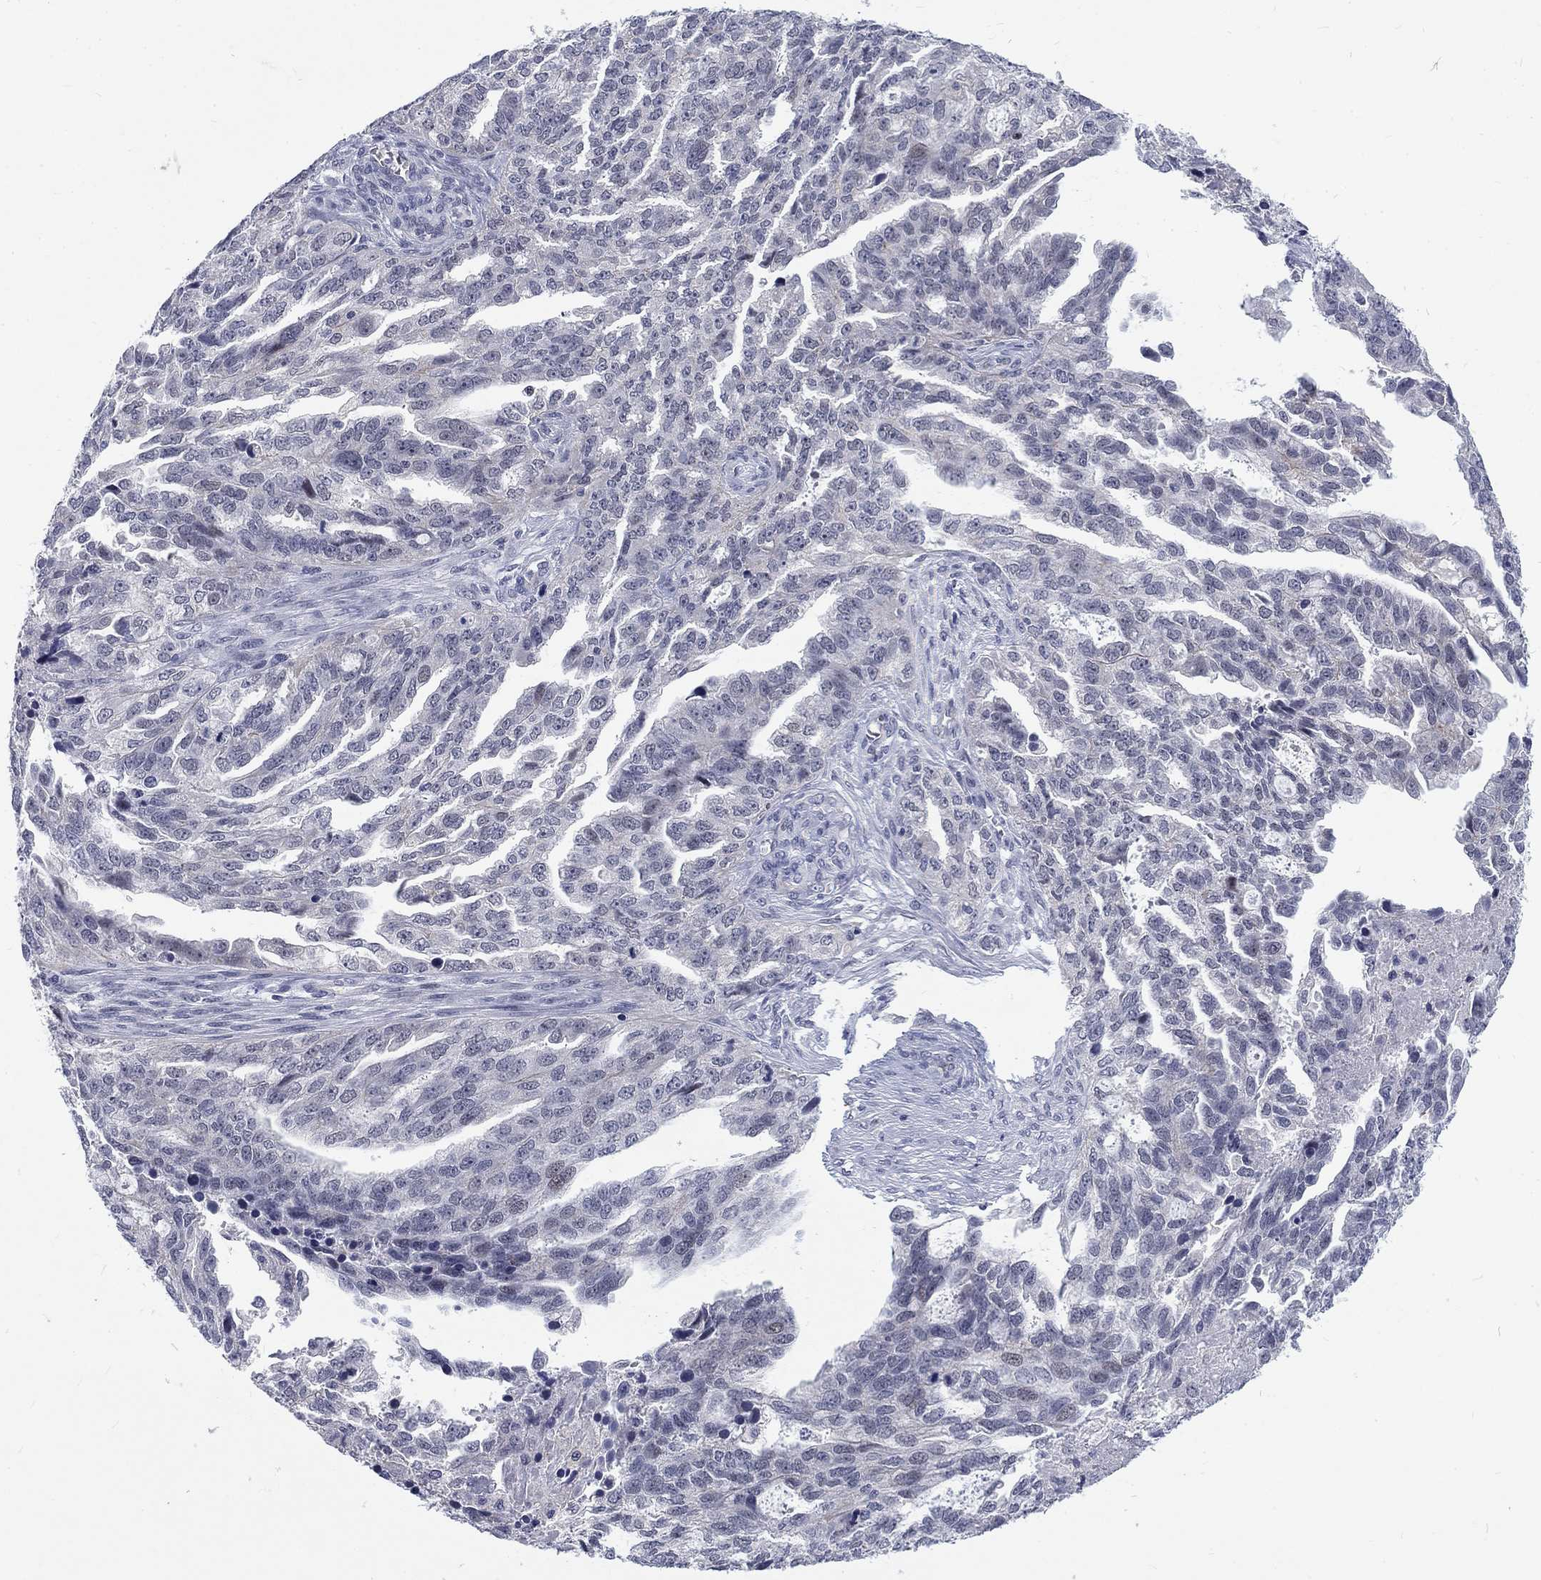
{"staining": {"intensity": "negative", "quantity": "none", "location": "none"}, "tissue": "ovarian cancer", "cell_type": "Tumor cells", "image_type": "cancer", "snomed": [{"axis": "morphology", "description": "Cystadenocarcinoma, serous, NOS"}, {"axis": "topography", "description": "Ovary"}], "caption": "Tumor cells show no significant positivity in ovarian serous cystadenocarcinoma.", "gene": "PHKA1", "patient": {"sex": "female", "age": 51}}